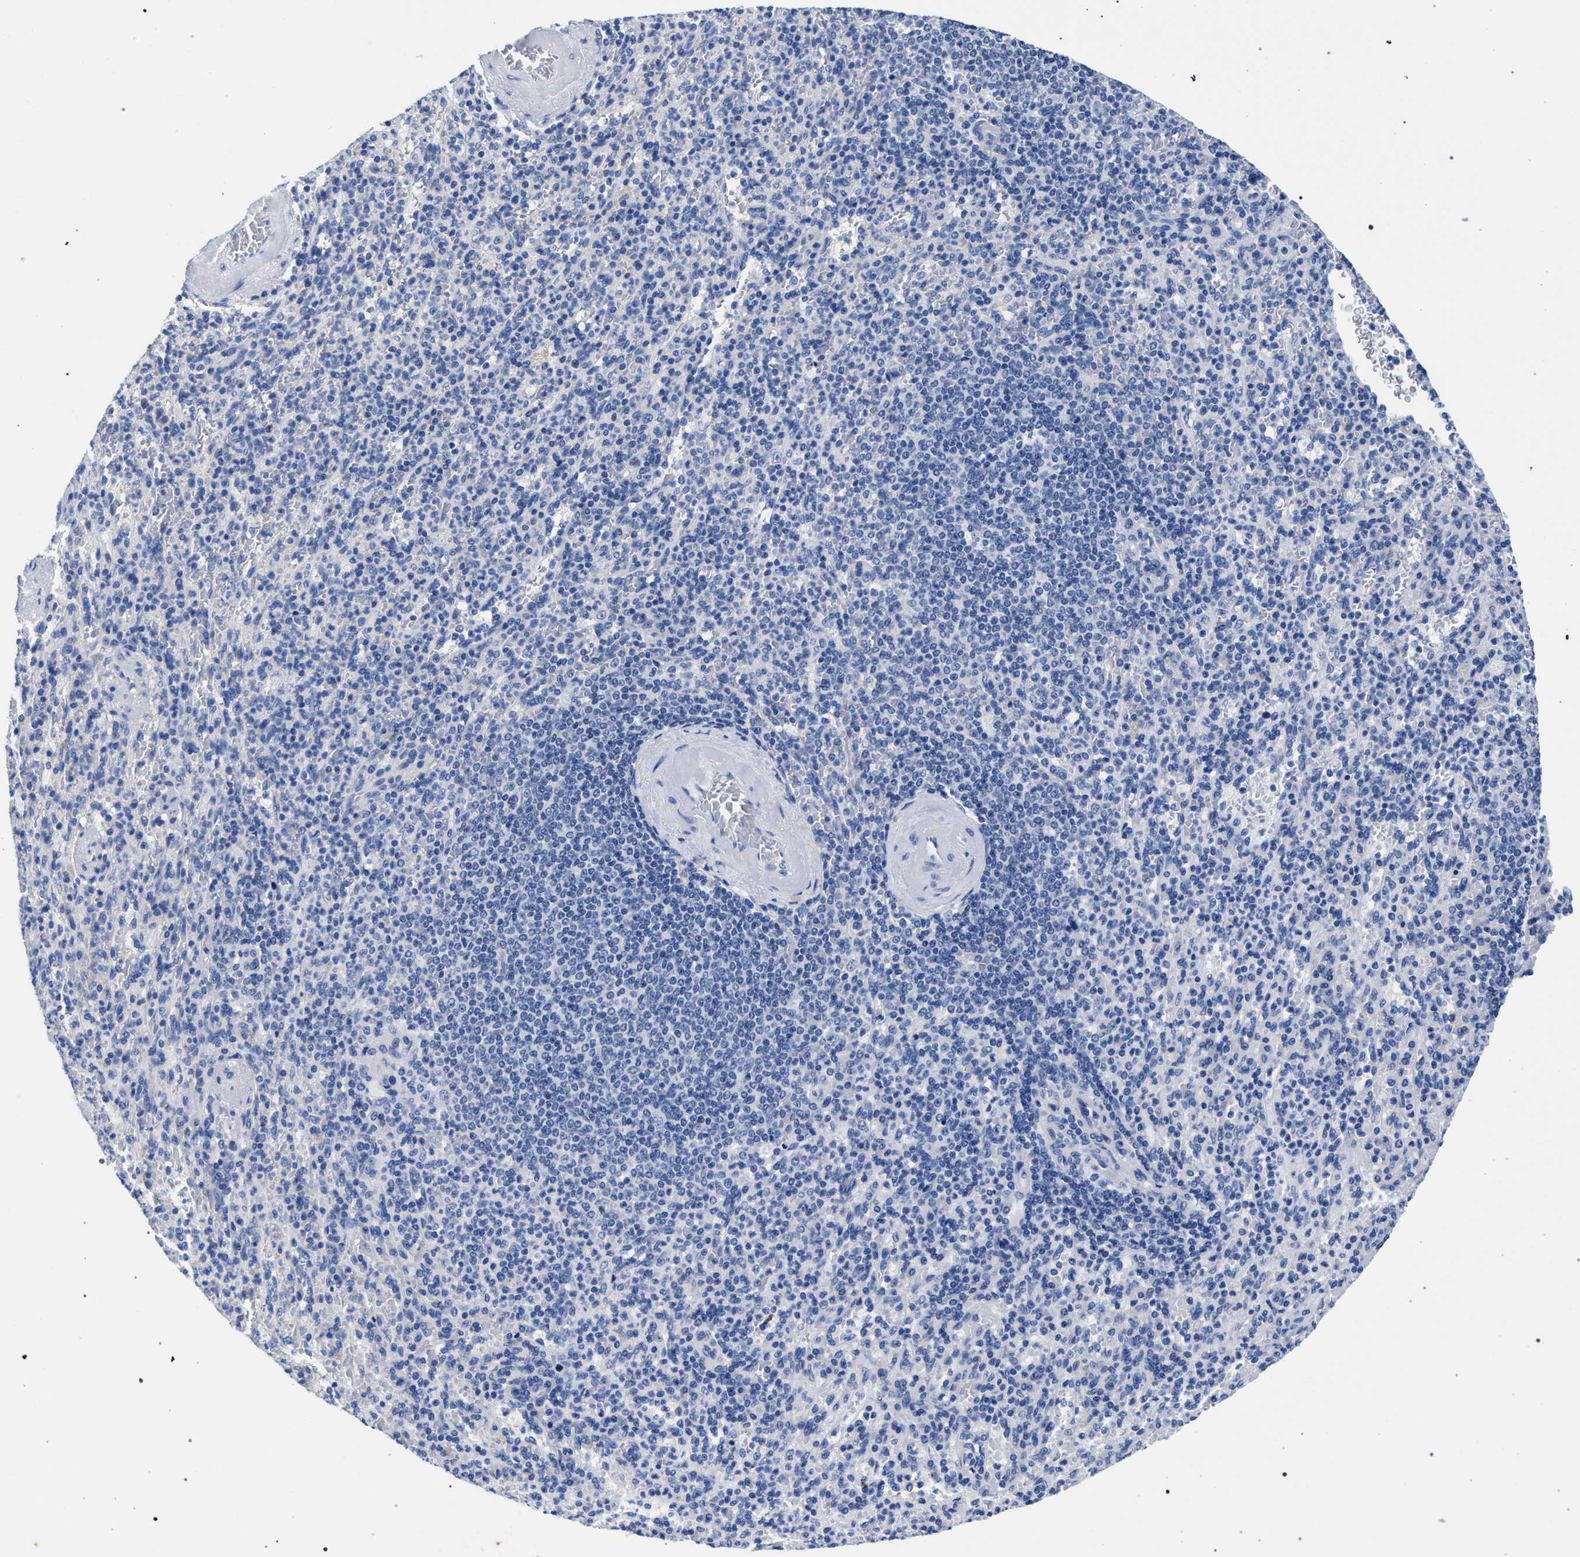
{"staining": {"intensity": "negative", "quantity": "none", "location": "none"}, "tissue": "spleen", "cell_type": "Cells in red pulp", "image_type": "normal", "snomed": [{"axis": "morphology", "description": "Normal tissue, NOS"}, {"axis": "topography", "description": "Spleen"}], "caption": "Immunohistochemistry (IHC) micrograph of unremarkable spleen stained for a protein (brown), which exhibits no positivity in cells in red pulp.", "gene": "AKAP4", "patient": {"sex": "female", "age": 74}}